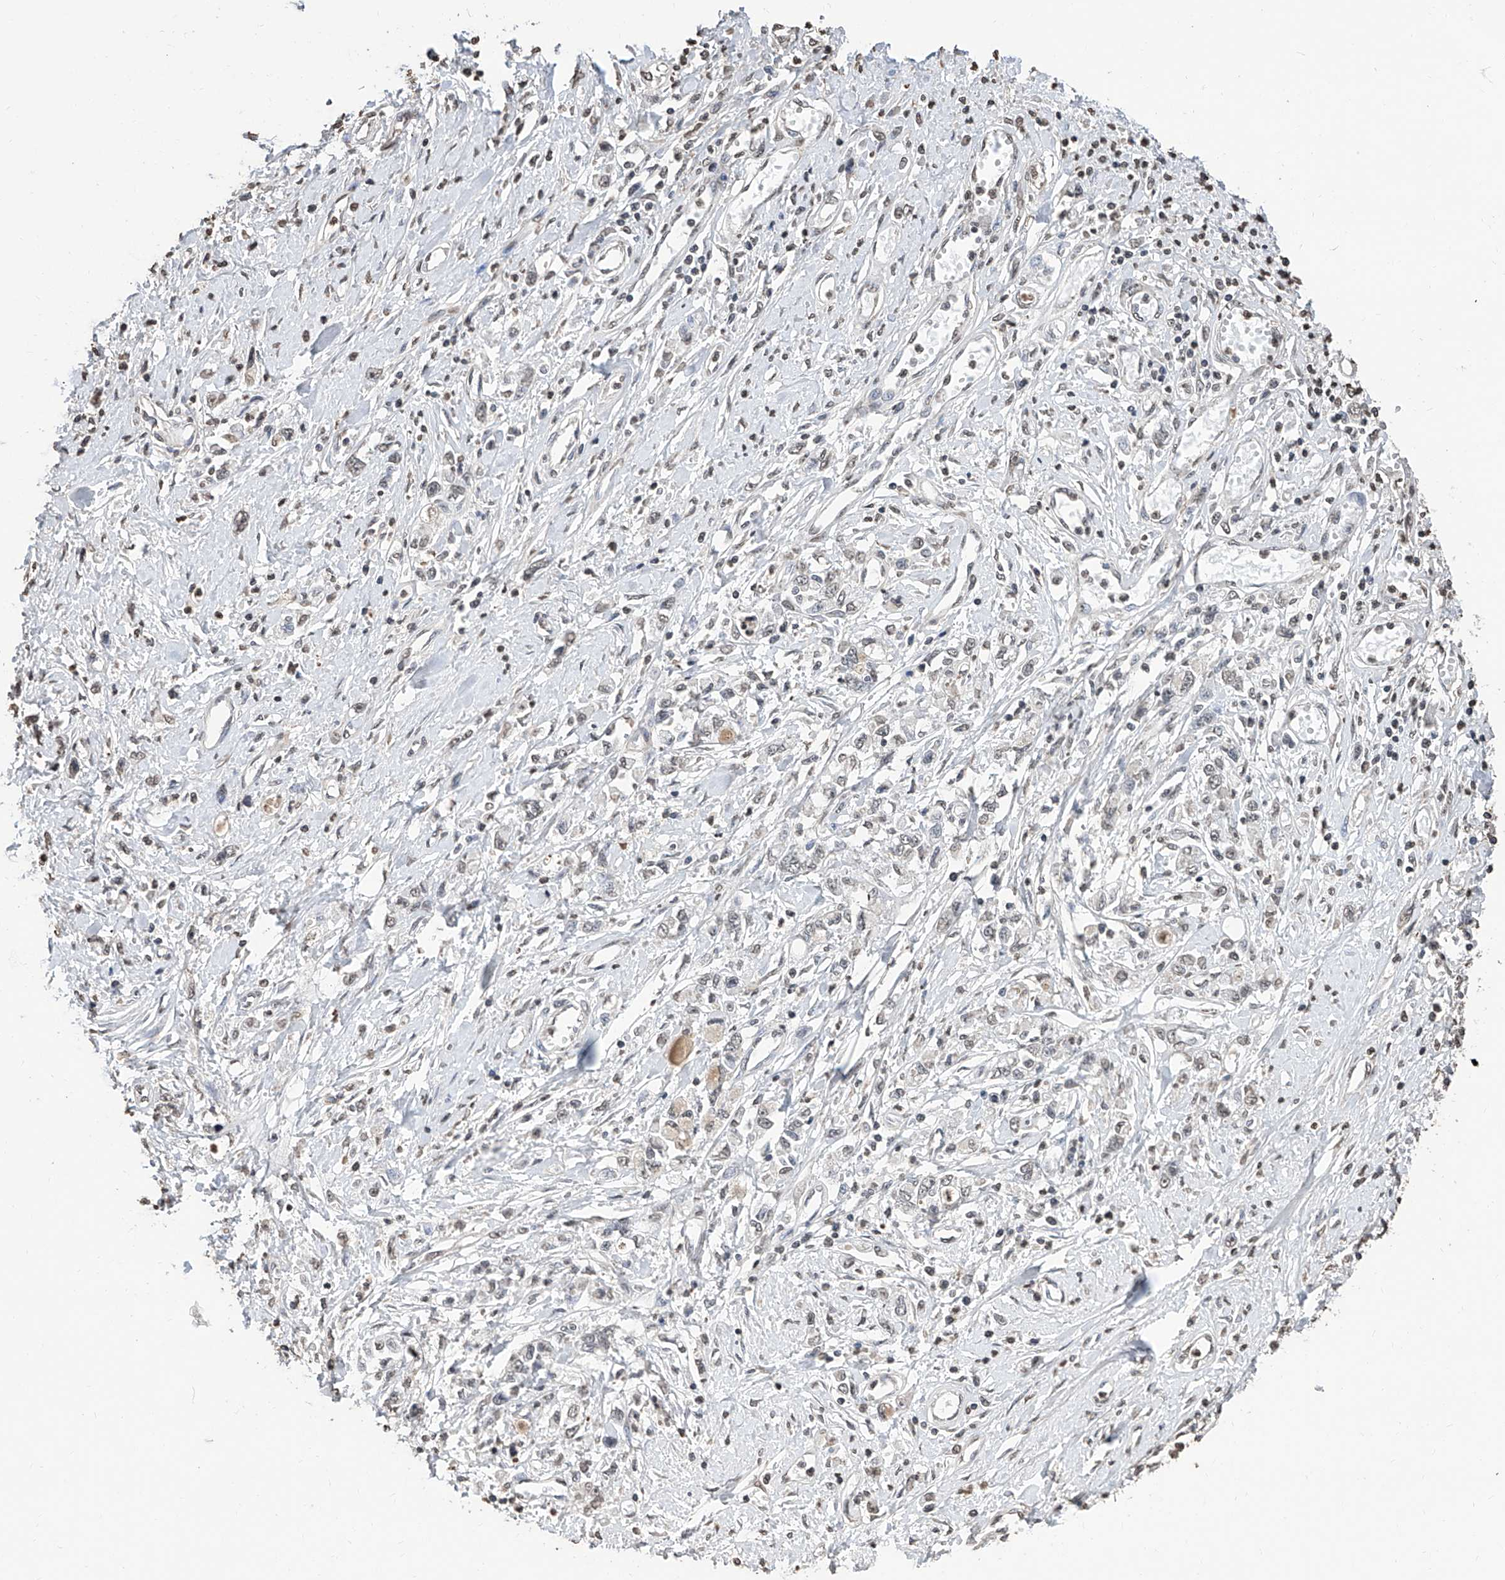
{"staining": {"intensity": "weak", "quantity": "<25%", "location": "nuclear"}, "tissue": "stomach cancer", "cell_type": "Tumor cells", "image_type": "cancer", "snomed": [{"axis": "morphology", "description": "Adenocarcinoma, NOS"}, {"axis": "topography", "description": "Stomach"}], "caption": "This is a image of immunohistochemistry staining of stomach cancer, which shows no positivity in tumor cells.", "gene": "RP9", "patient": {"sex": "female", "age": 76}}